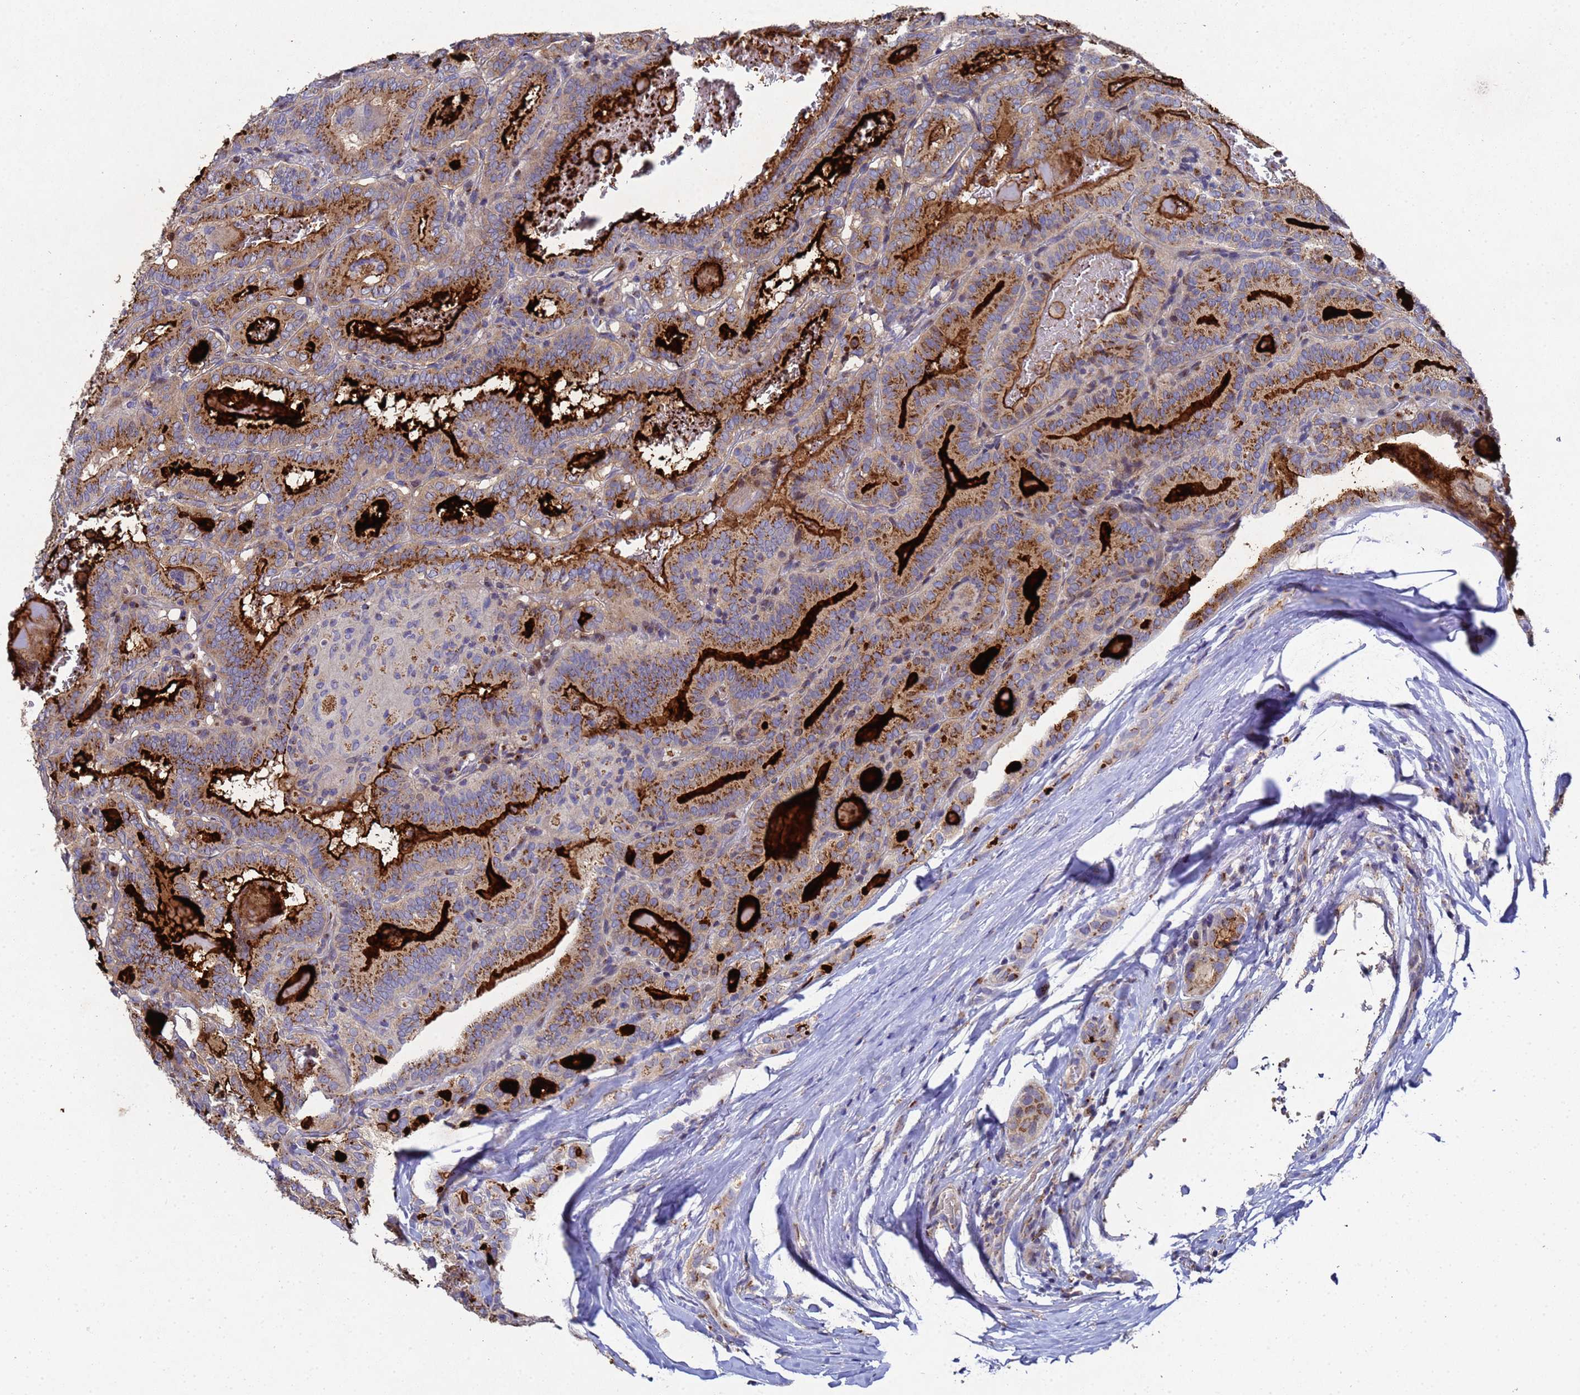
{"staining": {"intensity": "moderate", "quantity": ">75%", "location": "cytoplasmic/membranous"}, "tissue": "thyroid cancer", "cell_type": "Tumor cells", "image_type": "cancer", "snomed": [{"axis": "morphology", "description": "Papillary adenocarcinoma, NOS"}, {"axis": "topography", "description": "Thyroid gland"}], "caption": "Immunohistochemical staining of thyroid cancer (papillary adenocarcinoma) exhibits medium levels of moderate cytoplasmic/membranous staining in approximately >75% of tumor cells.", "gene": "NSUN6", "patient": {"sex": "female", "age": 72}}